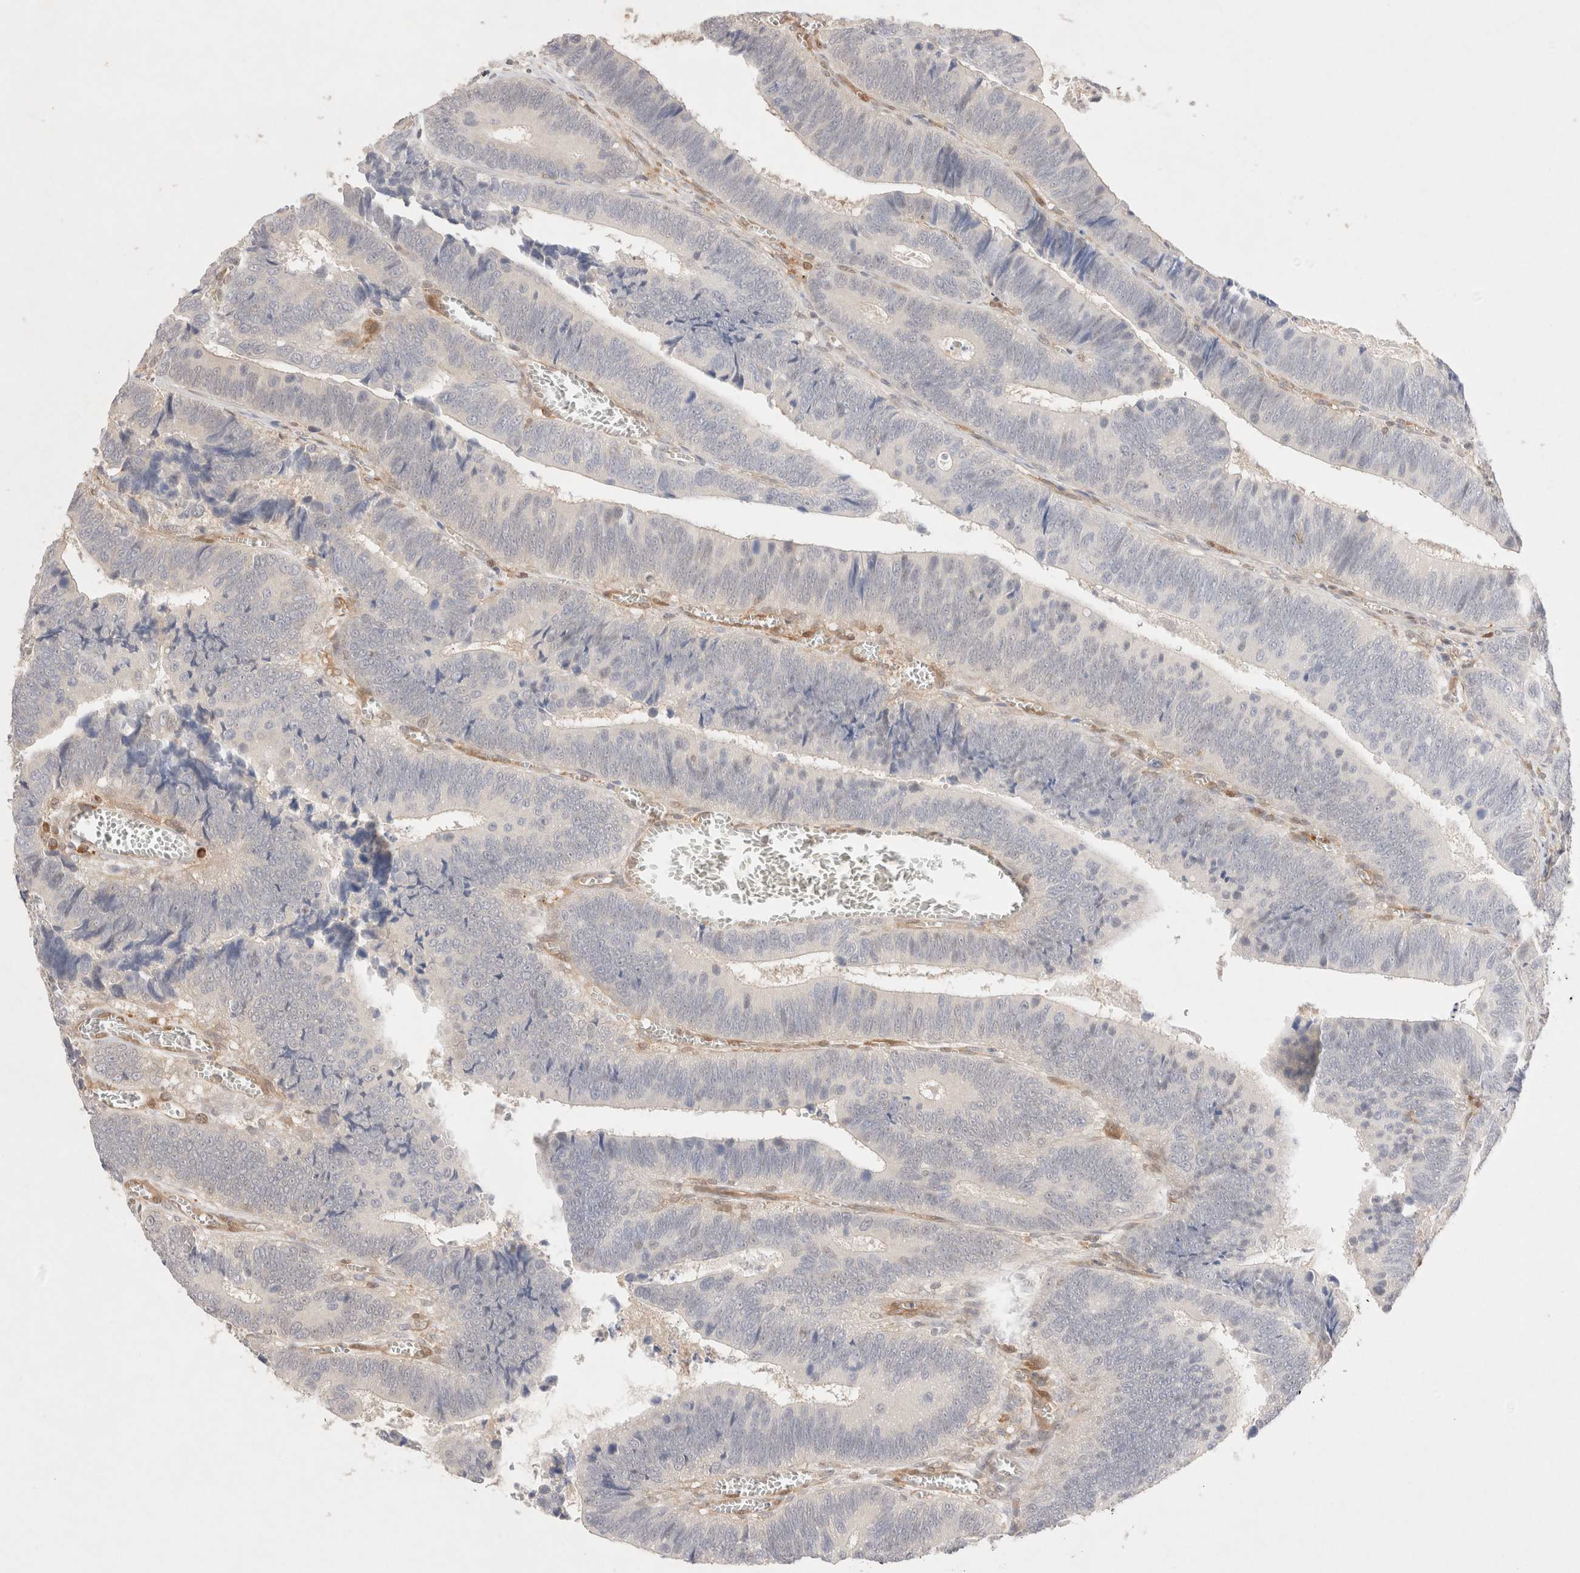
{"staining": {"intensity": "negative", "quantity": "none", "location": "none"}, "tissue": "colorectal cancer", "cell_type": "Tumor cells", "image_type": "cancer", "snomed": [{"axis": "morphology", "description": "Inflammation, NOS"}, {"axis": "morphology", "description": "Adenocarcinoma, NOS"}, {"axis": "topography", "description": "Colon"}], "caption": "An immunohistochemistry photomicrograph of colorectal cancer (adenocarcinoma) is shown. There is no staining in tumor cells of colorectal cancer (adenocarcinoma).", "gene": "STARD10", "patient": {"sex": "male", "age": 72}}